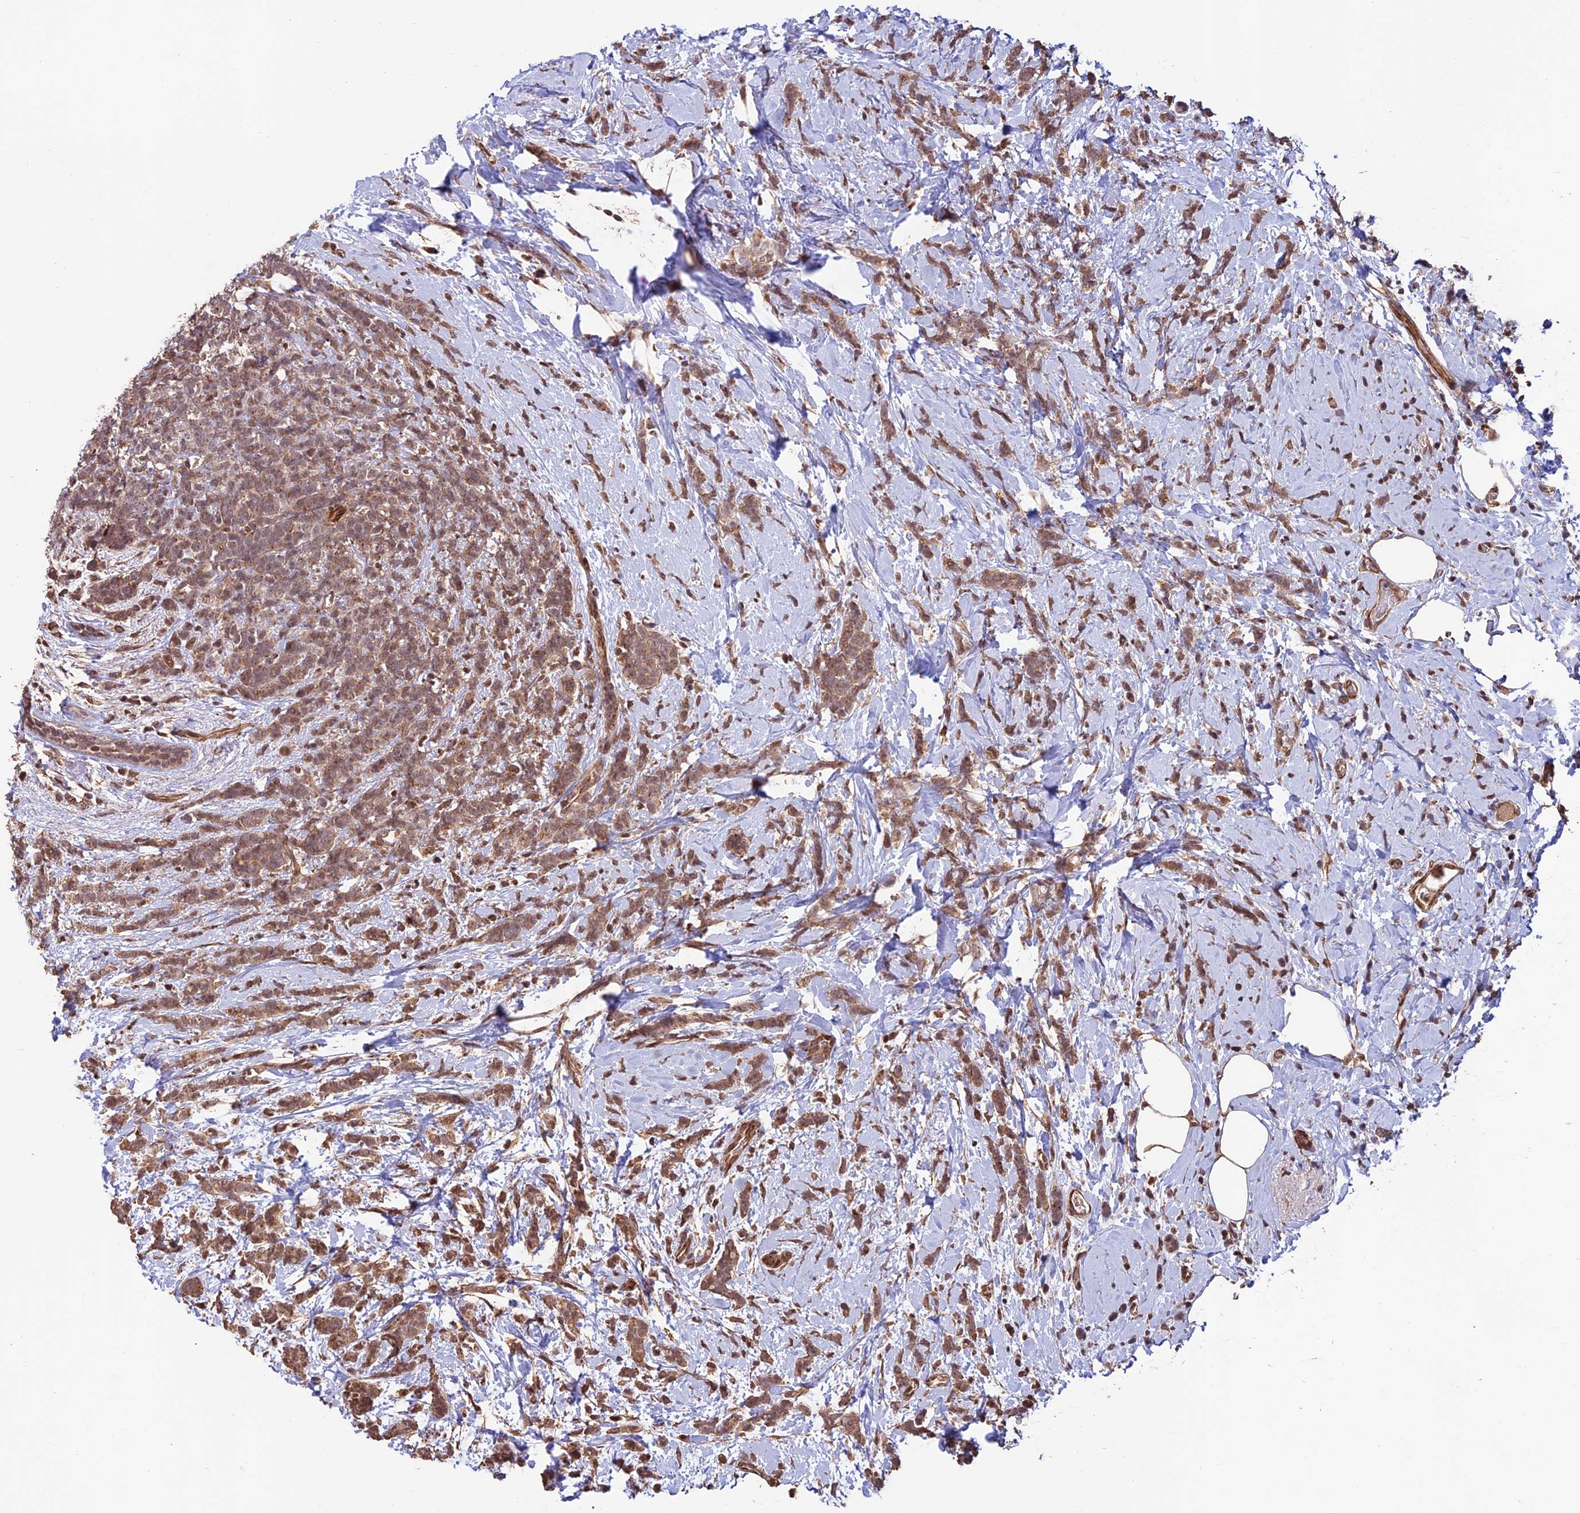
{"staining": {"intensity": "moderate", "quantity": ">75%", "location": "cytoplasmic/membranous,nuclear"}, "tissue": "breast cancer", "cell_type": "Tumor cells", "image_type": "cancer", "snomed": [{"axis": "morphology", "description": "Lobular carcinoma"}, {"axis": "topography", "description": "Breast"}], "caption": "Tumor cells demonstrate moderate cytoplasmic/membranous and nuclear expression in about >75% of cells in breast cancer (lobular carcinoma).", "gene": "CABIN1", "patient": {"sex": "female", "age": 58}}